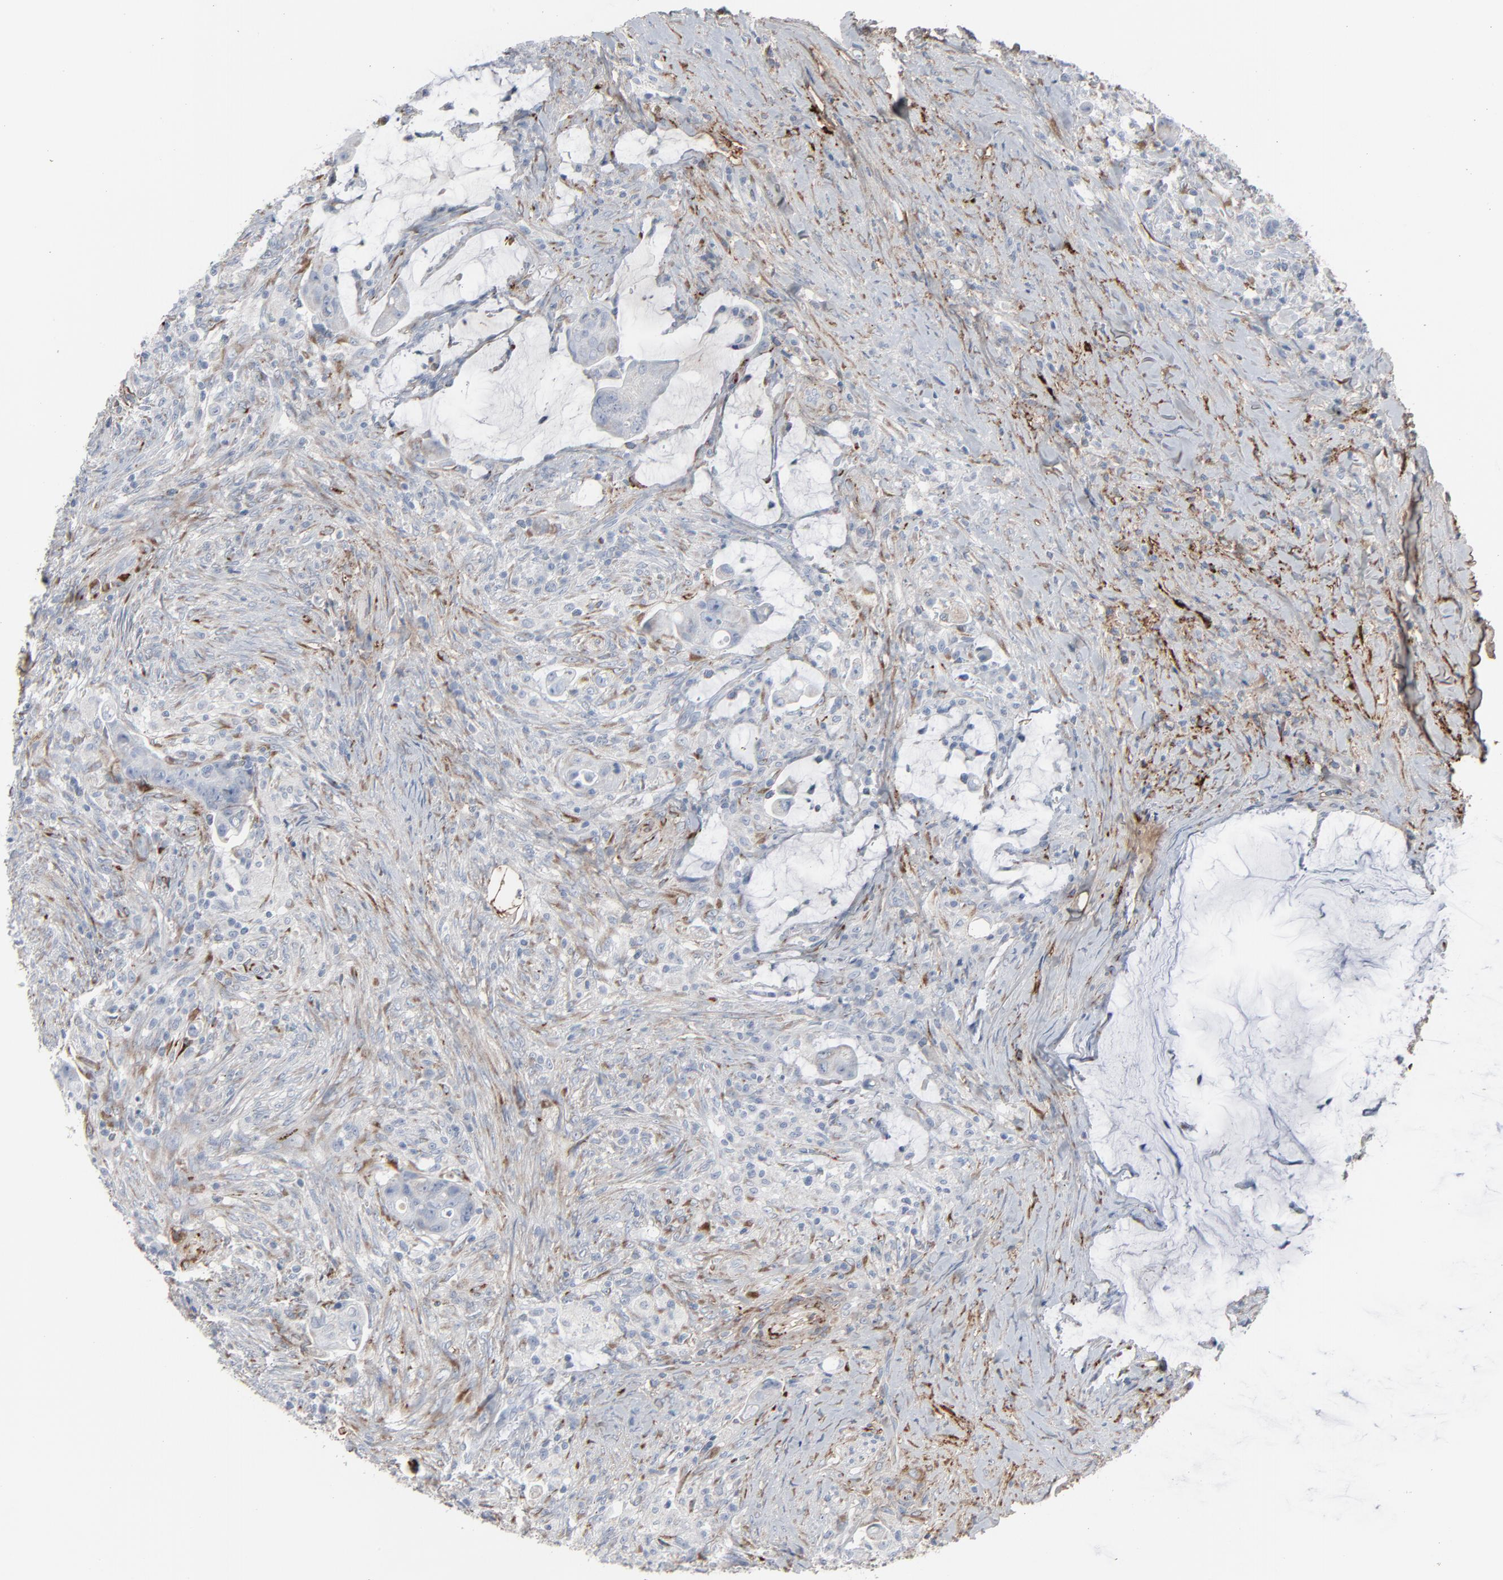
{"staining": {"intensity": "negative", "quantity": "none", "location": "none"}, "tissue": "colorectal cancer", "cell_type": "Tumor cells", "image_type": "cancer", "snomed": [{"axis": "morphology", "description": "Adenocarcinoma, NOS"}, {"axis": "topography", "description": "Rectum"}], "caption": "IHC photomicrograph of neoplastic tissue: human colorectal cancer (adenocarcinoma) stained with DAB (3,3'-diaminobenzidine) shows no significant protein positivity in tumor cells. (DAB (3,3'-diaminobenzidine) immunohistochemistry visualized using brightfield microscopy, high magnification).", "gene": "BGN", "patient": {"sex": "female", "age": 71}}